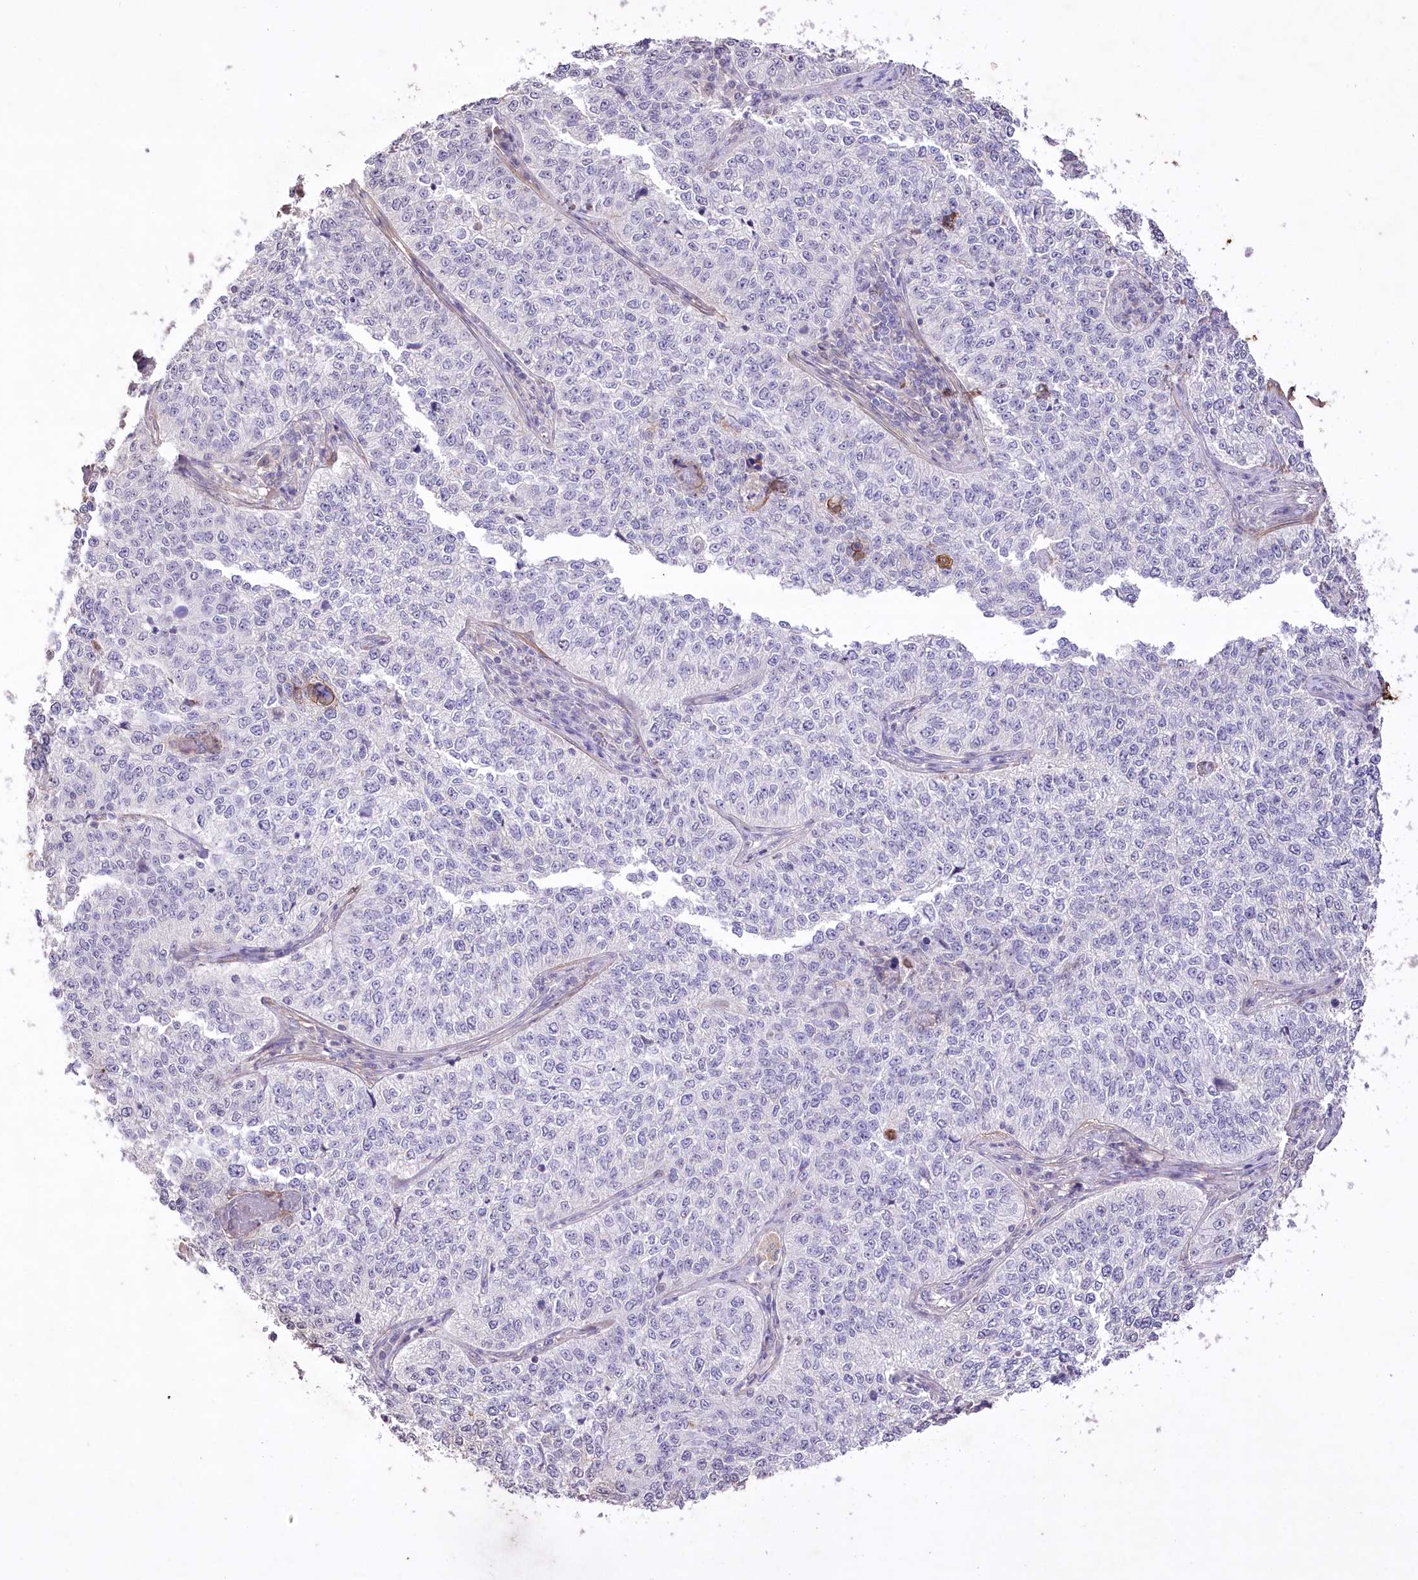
{"staining": {"intensity": "negative", "quantity": "none", "location": "none"}, "tissue": "cervical cancer", "cell_type": "Tumor cells", "image_type": "cancer", "snomed": [{"axis": "morphology", "description": "Squamous cell carcinoma, NOS"}, {"axis": "topography", "description": "Cervix"}], "caption": "Histopathology image shows no significant protein expression in tumor cells of cervical cancer (squamous cell carcinoma).", "gene": "ENPP1", "patient": {"sex": "female", "age": 35}}